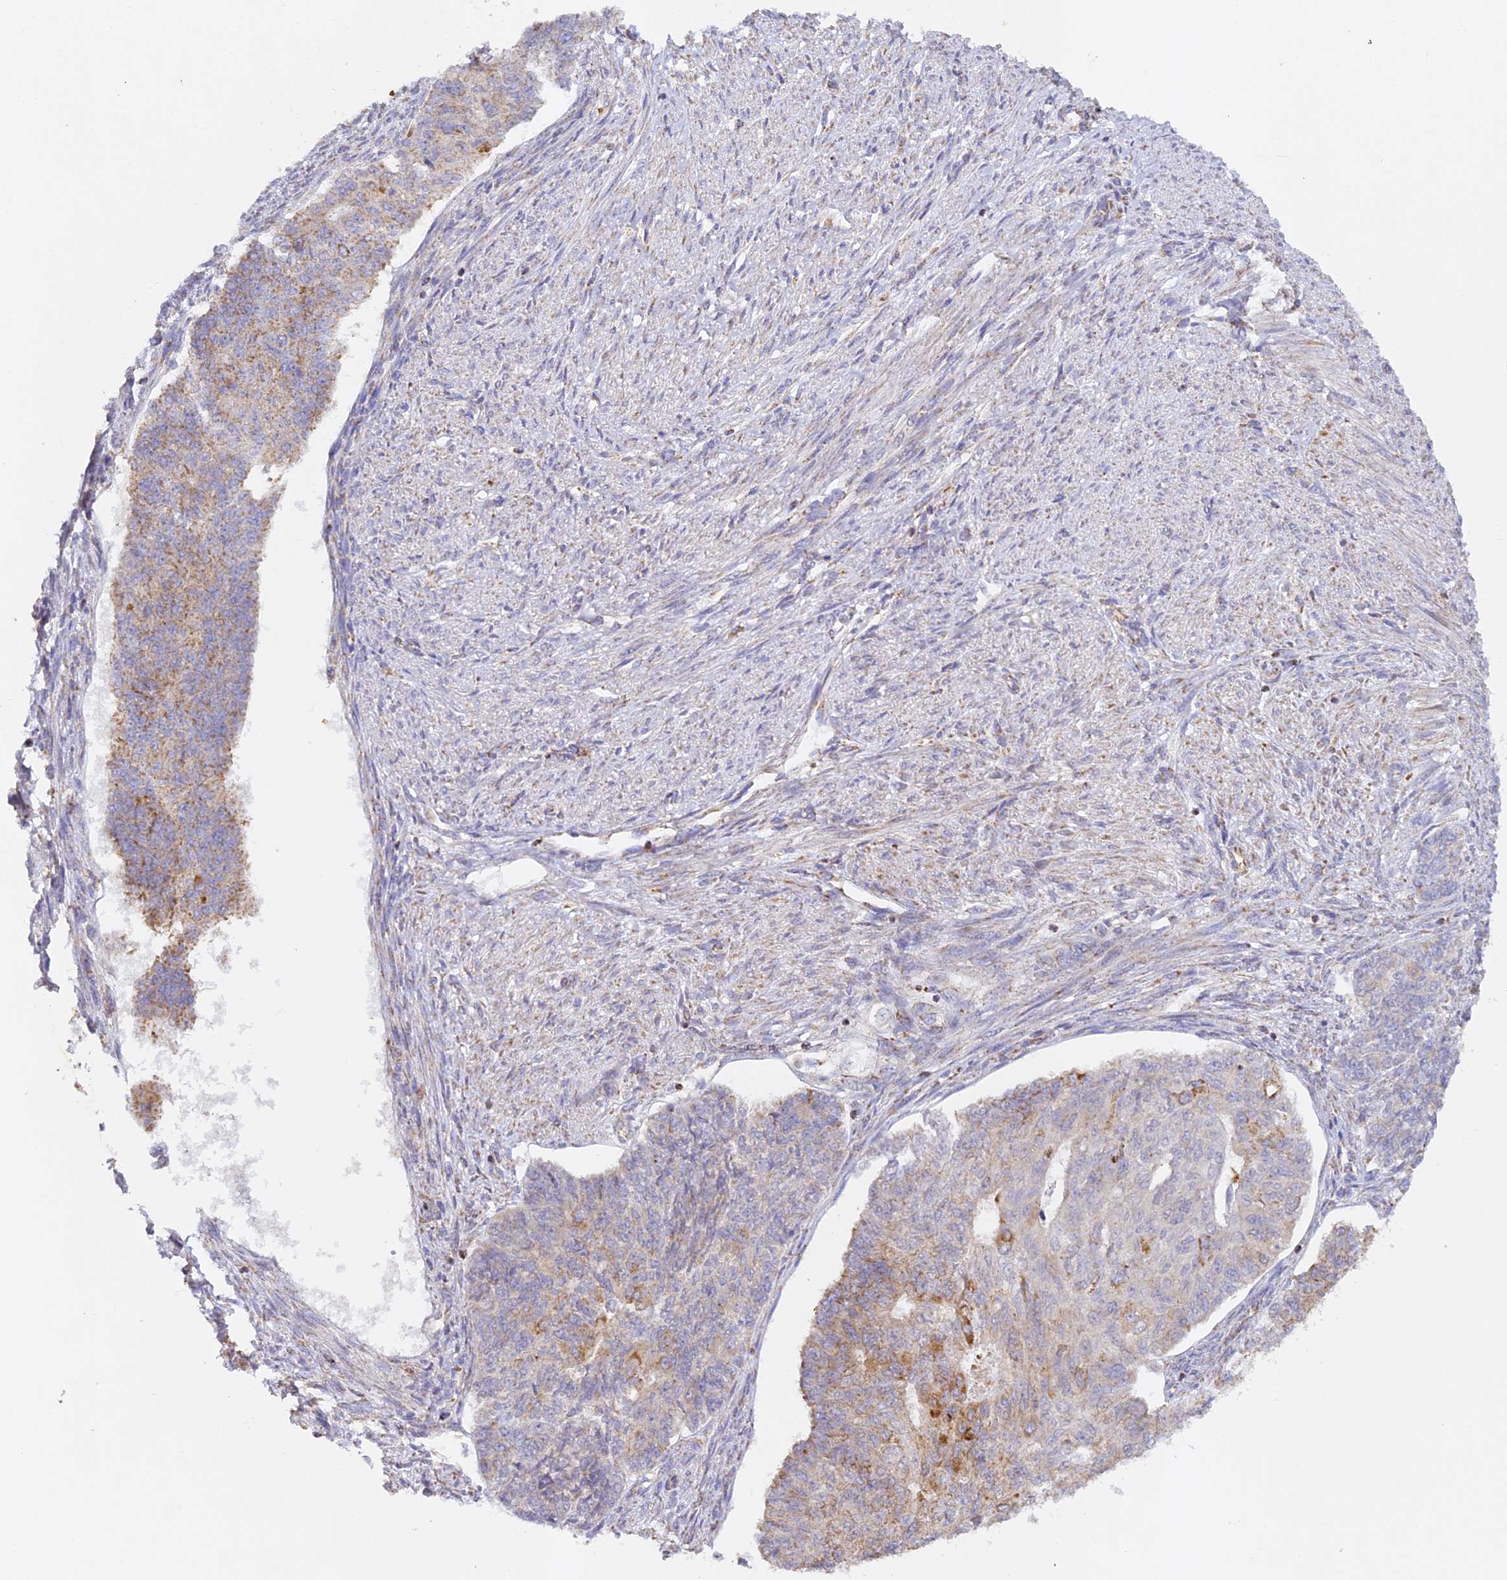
{"staining": {"intensity": "moderate", "quantity": "25%-75%", "location": "cytoplasmic/membranous"}, "tissue": "endometrial cancer", "cell_type": "Tumor cells", "image_type": "cancer", "snomed": [{"axis": "morphology", "description": "Adenocarcinoma, NOS"}, {"axis": "topography", "description": "Endometrium"}], "caption": "Tumor cells reveal moderate cytoplasmic/membranous staining in about 25%-75% of cells in endometrial cancer. (DAB = brown stain, brightfield microscopy at high magnification).", "gene": "DONSON", "patient": {"sex": "female", "age": 32}}